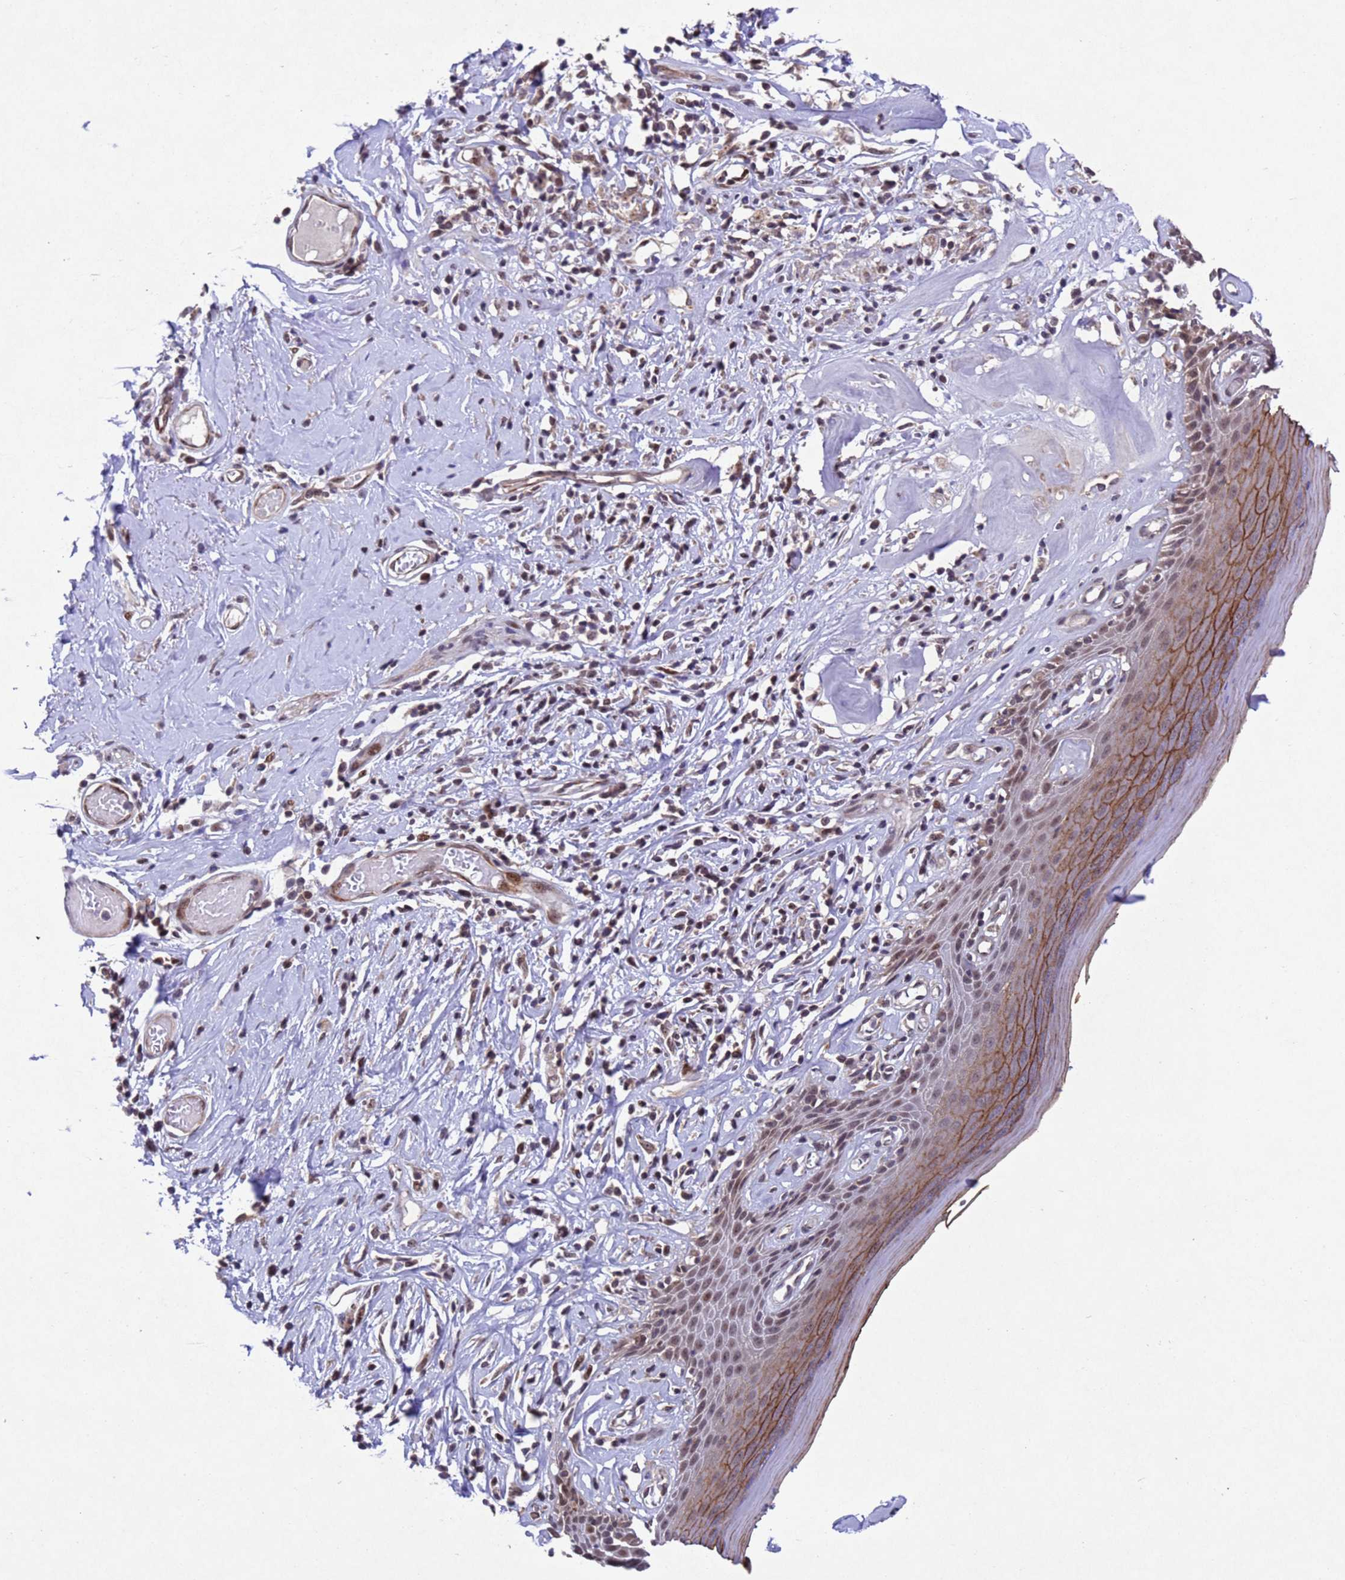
{"staining": {"intensity": "strong", "quantity": "25%-75%", "location": "cytoplasmic/membranous"}, "tissue": "skin", "cell_type": "Epidermal cells", "image_type": "normal", "snomed": [{"axis": "morphology", "description": "Normal tissue, NOS"}, {"axis": "morphology", "description": "Inflammation, NOS"}, {"axis": "topography", "description": "Vulva"}], "caption": "Immunohistochemical staining of normal skin displays 25%-75% levels of strong cytoplasmic/membranous protein staining in about 25%-75% of epidermal cells.", "gene": "TBK1", "patient": {"sex": "female", "age": 84}}